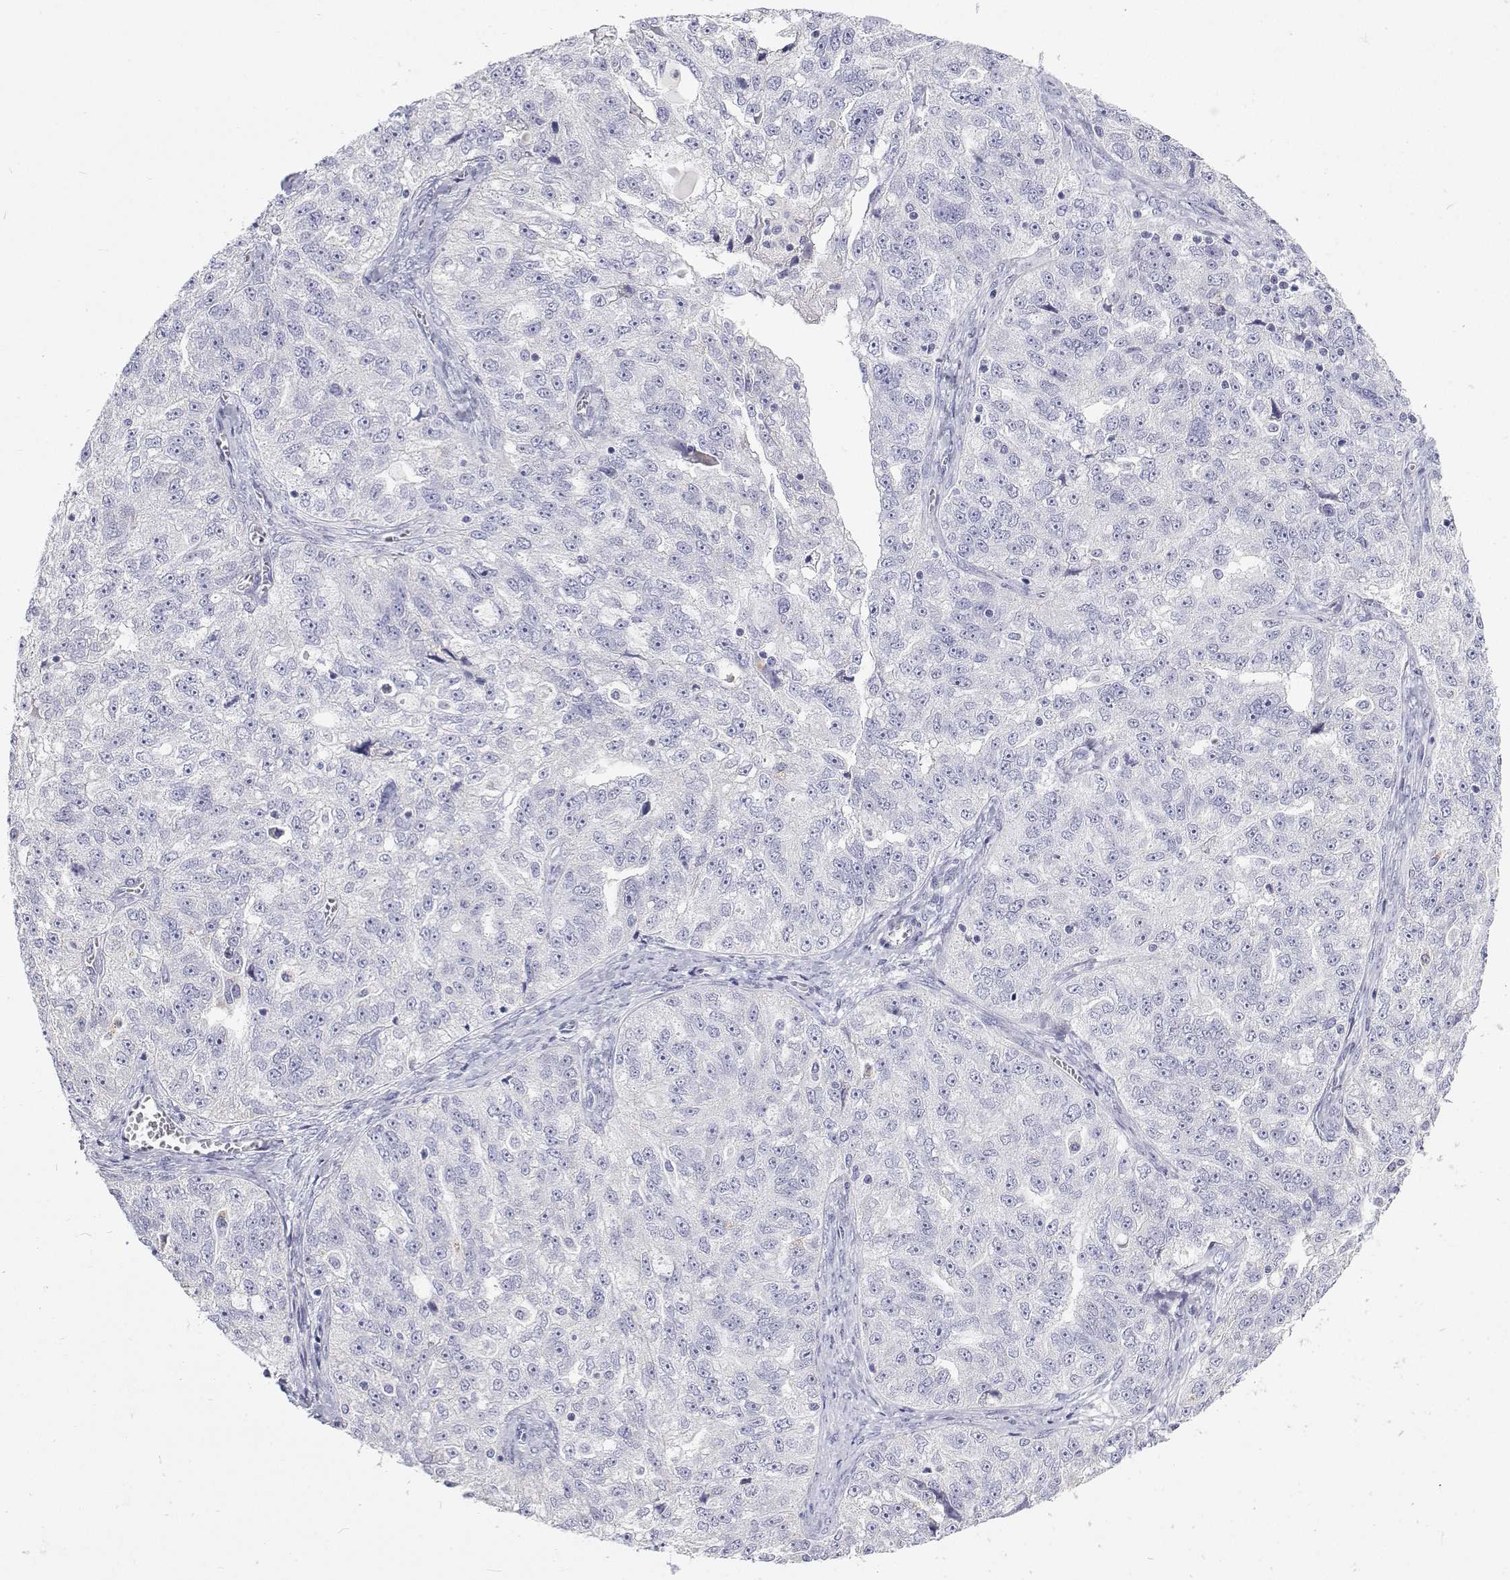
{"staining": {"intensity": "negative", "quantity": "none", "location": "none"}, "tissue": "ovarian cancer", "cell_type": "Tumor cells", "image_type": "cancer", "snomed": [{"axis": "morphology", "description": "Cystadenocarcinoma, serous, NOS"}, {"axis": "topography", "description": "Ovary"}], "caption": "The photomicrograph exhibits no staining of tumor cells in ovarian cancer. (DAB (3,3'-diaminobenzidine) immunohistochemistry (IHC) visualized using brightfield microscopy, high magnification).", "gene": "NCR2", "patient": {"sex": "female", "age": 51}}